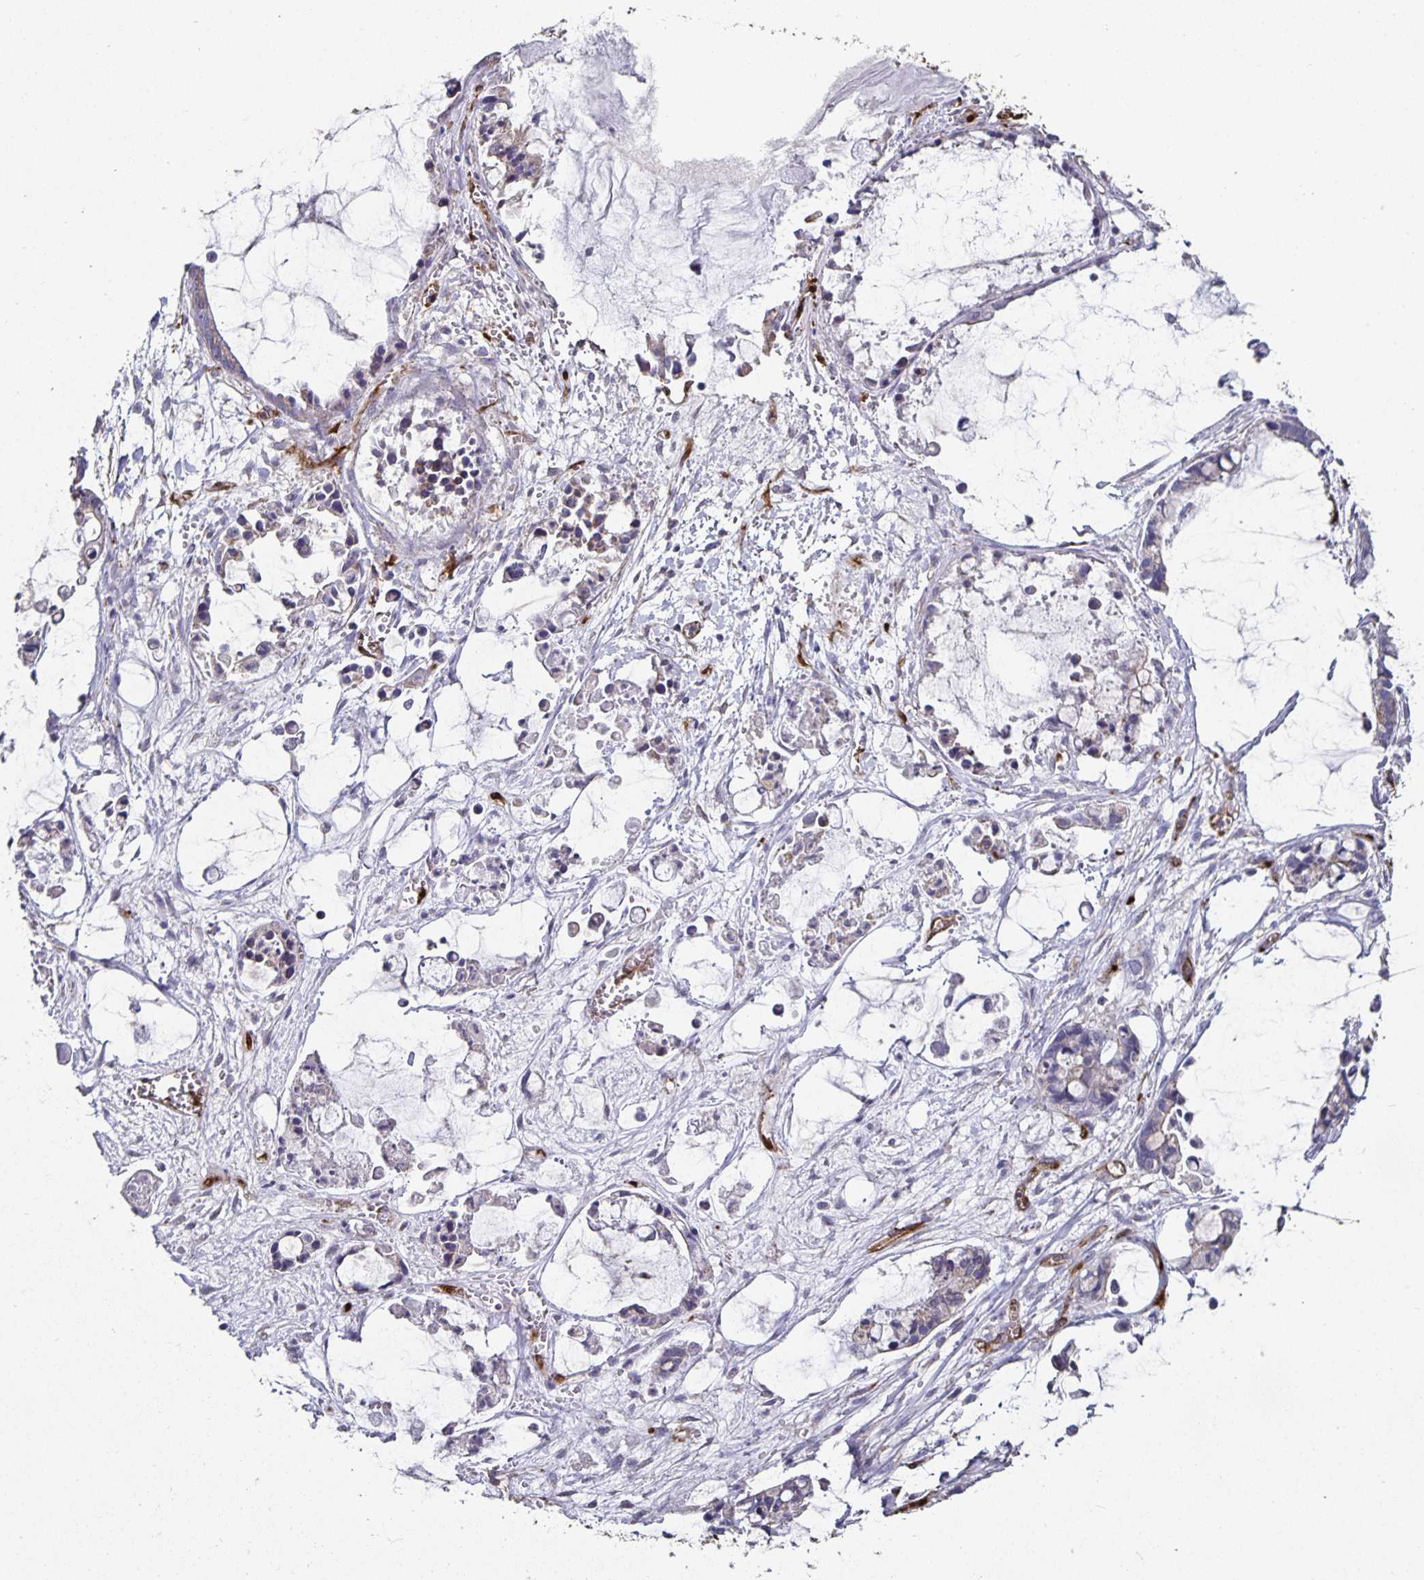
{"staining": {"intensity": "negative", "quantity": "none", "location": "none"}, "tissue": "ovarian cancer", "cell_type": "Tumor cells", "image_type": "cancer", "snomed": [{"axis": "morphology", "description": "Cystadenocarcinoma, mucinous, NOS"}, {"axis": "topography", "description": "Ovary"}], "caption": "This image is of ovarian mucinous cystadenocarcinoma stained with immunohistochemistry (IHC) to label a protein in brown with the nuclei are counter-stained blue. There is no positivity in tumor cells. (DAB (3,3'-diaminobenzidine) IHC, high magnification).", "gene": "PODXL", "patient": {"sex": "female", "age": 63}}